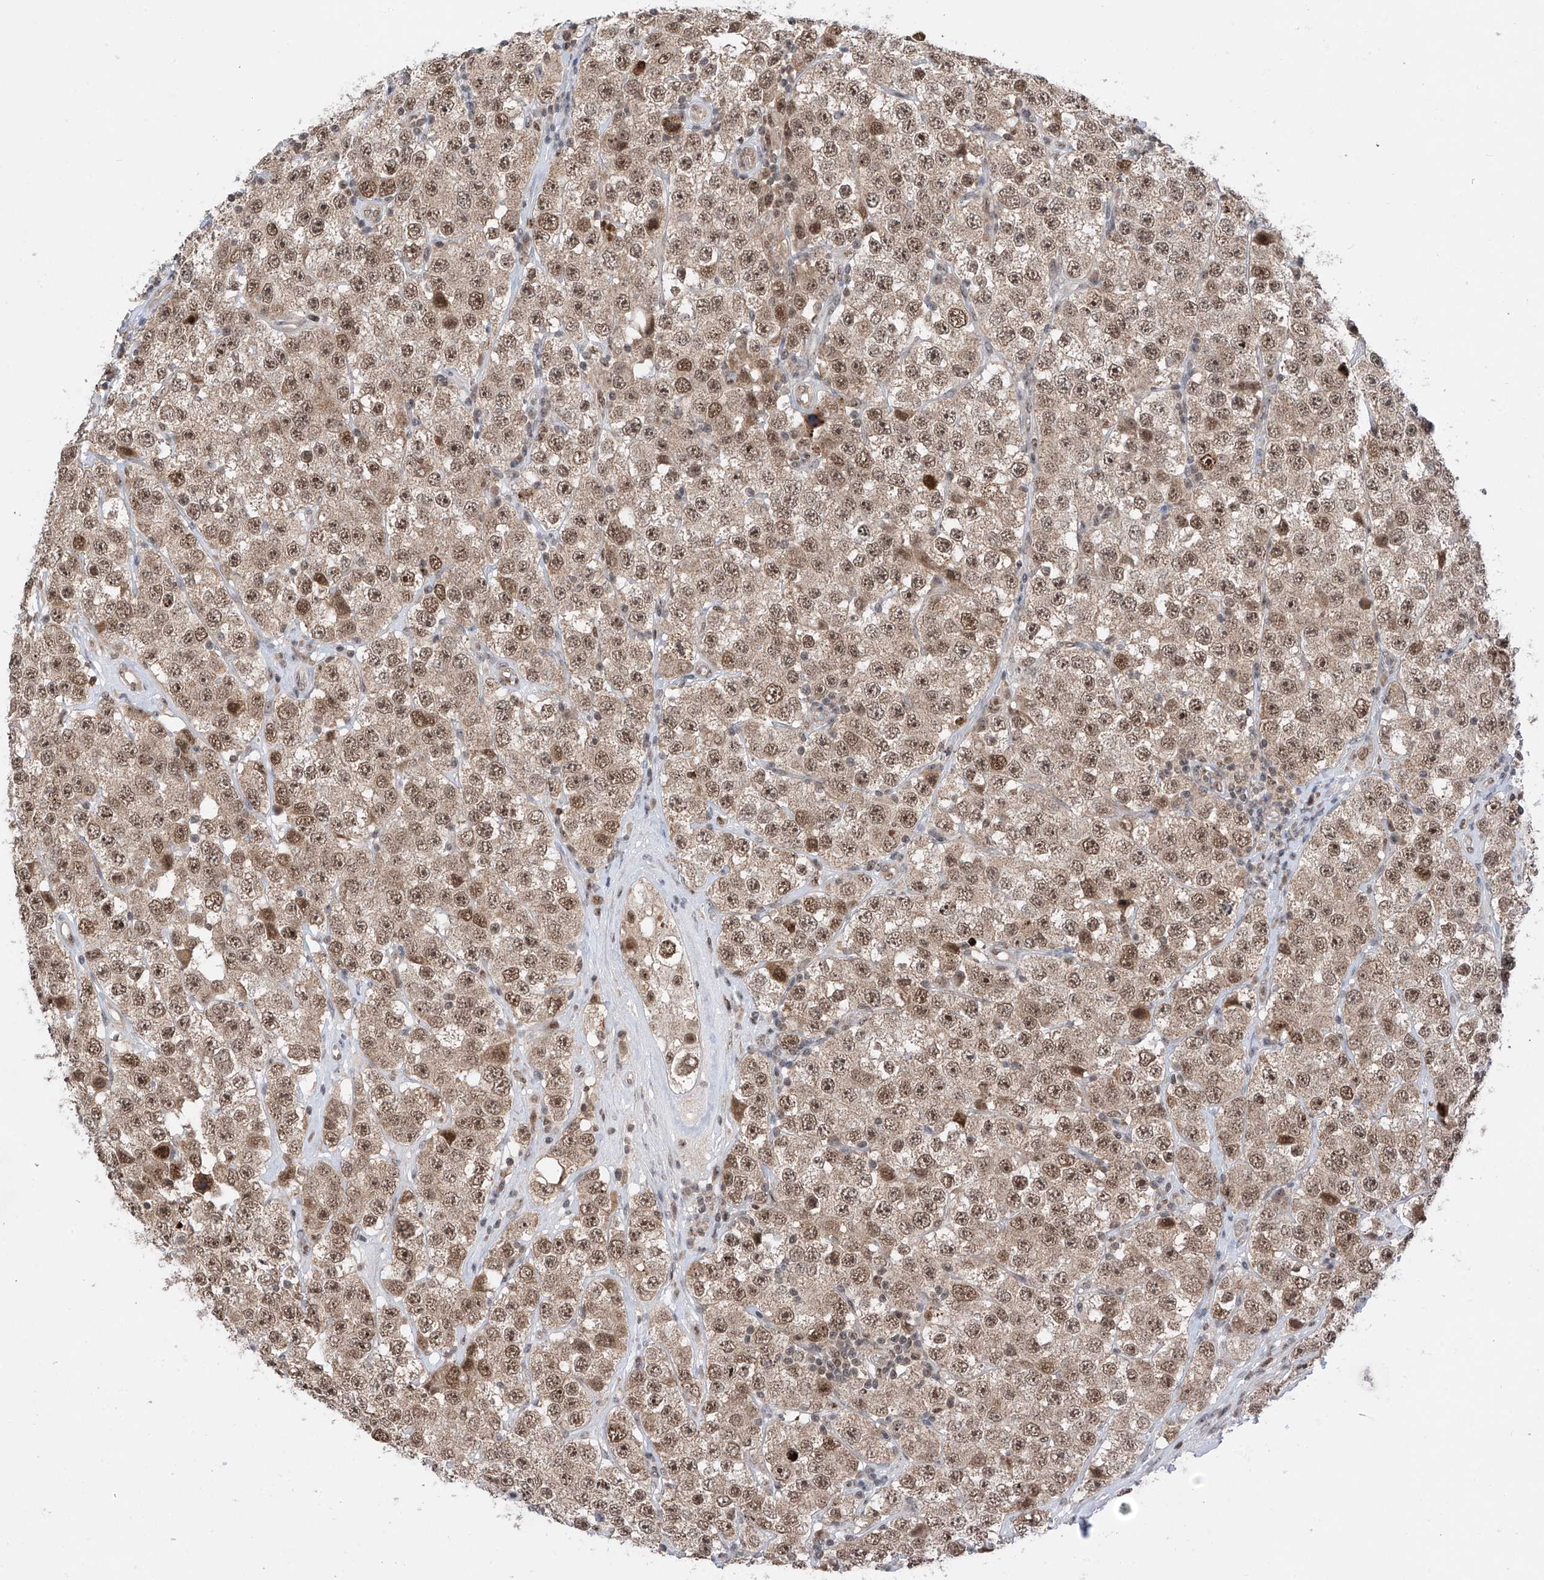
{"staining": {"intensity": "moderate", "quantity": ">75%", "location": "nuclear"}, "tissue": "testis cancer", "cell_type": "Tumor cells", "image_type": "cancer", "snomed": [{"axis": "morphology", "description": "Seminoma, NOS"}, {"axis": "topography", "description": "Testis"}], "caption": "High-magnification brightfield microscopy of testis cancer (seminoma) stained with DAB (brown) and counterstained with hematoxylin (blue). tumor cells exhibit moderate nuclear staining is appreciated in about>75% of cells.", "gene": "RPAIN", "patient": {"sex": "male", "age": 28}}